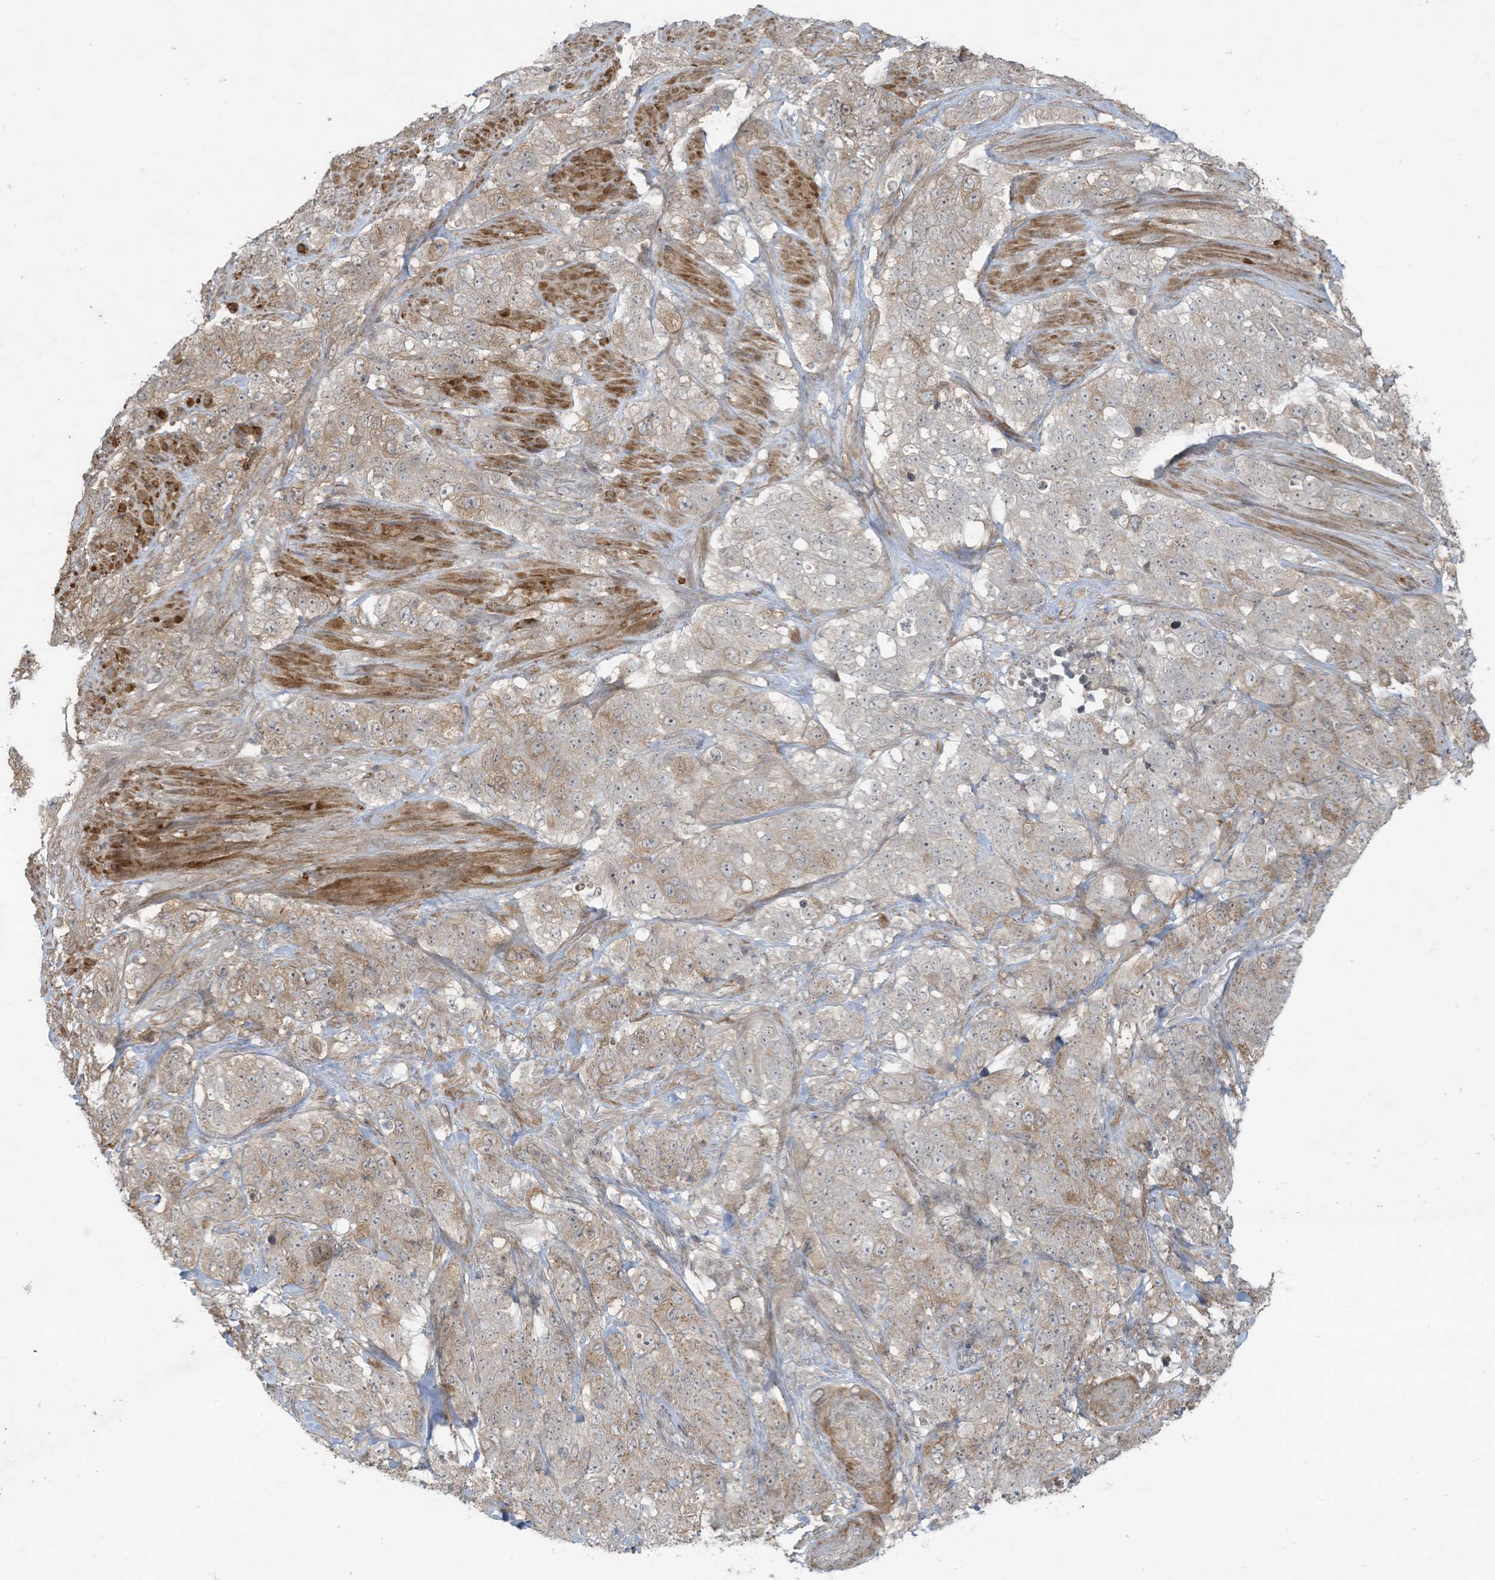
{"staining": {"intensity": "weak", "quantity": "25%-75%", "location": "cytoplasmic/membranous"}, "tissue": "stomach cancer", "cell_type": "Tumor cells", "image_type": "cancer", "snomed": [{"axis": "morphology", "description": "Adenocarcinoma, NOS"}, {"axis": "topography", "description": "Stomach"}], "caption": "Stomach cancer (adenocarcinoma) was stained to show a protein in brown. There is low levels of weak cytoplasmic/membranous staining in approximately 25%-75% of tumor cells.", "gene": "ZNF263", "patient": {"sex": "male", "age": 48}}